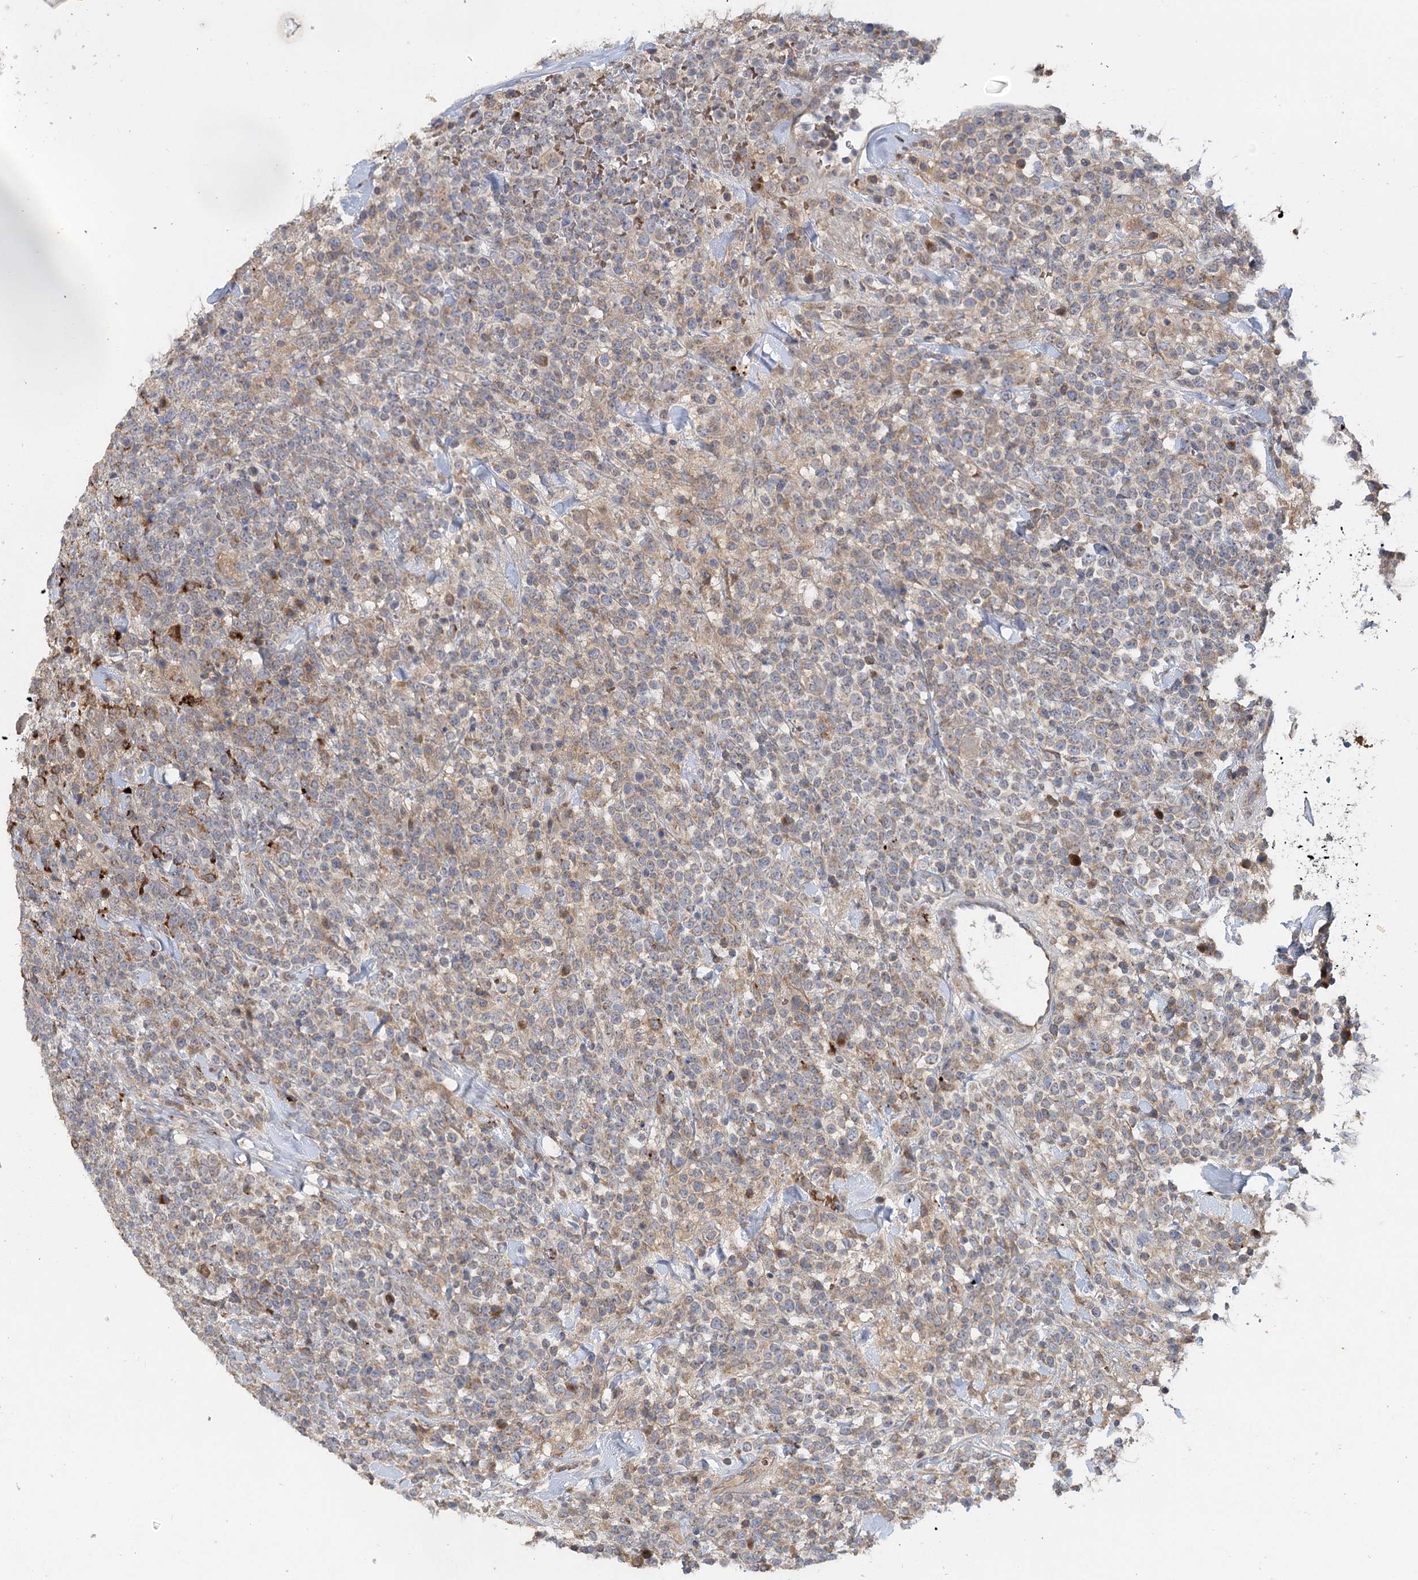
{"staining": {"intensity": "weak", "quantity": "<25%", "location": "cytoplasmic/membranous"}, "tissue": "lymphoma", "cell_type": "Tumor cells", "image_type": "cancer", "snomed": [{"axis": "morphology", "description": "Malignant lymphoma, non-Hodgkin's type, High grade"}, {"axis": "topography", "description": "Colon"}], "caption": "This image is of malignant lymphoma, non-Hodgkin's type (high-grade) stained with immunohistochemistry to label a protein in brown with the nuclei are counter-stained blue. There is no expression in tumor cells. The staining was performed using DAB to visualize the protein expression in brown, while the nuclei were stained in blue with hematoxylin (Magnification: 20x).", "gene": "PYROXD2", "patient": {"sex": "female", "age": 53}}